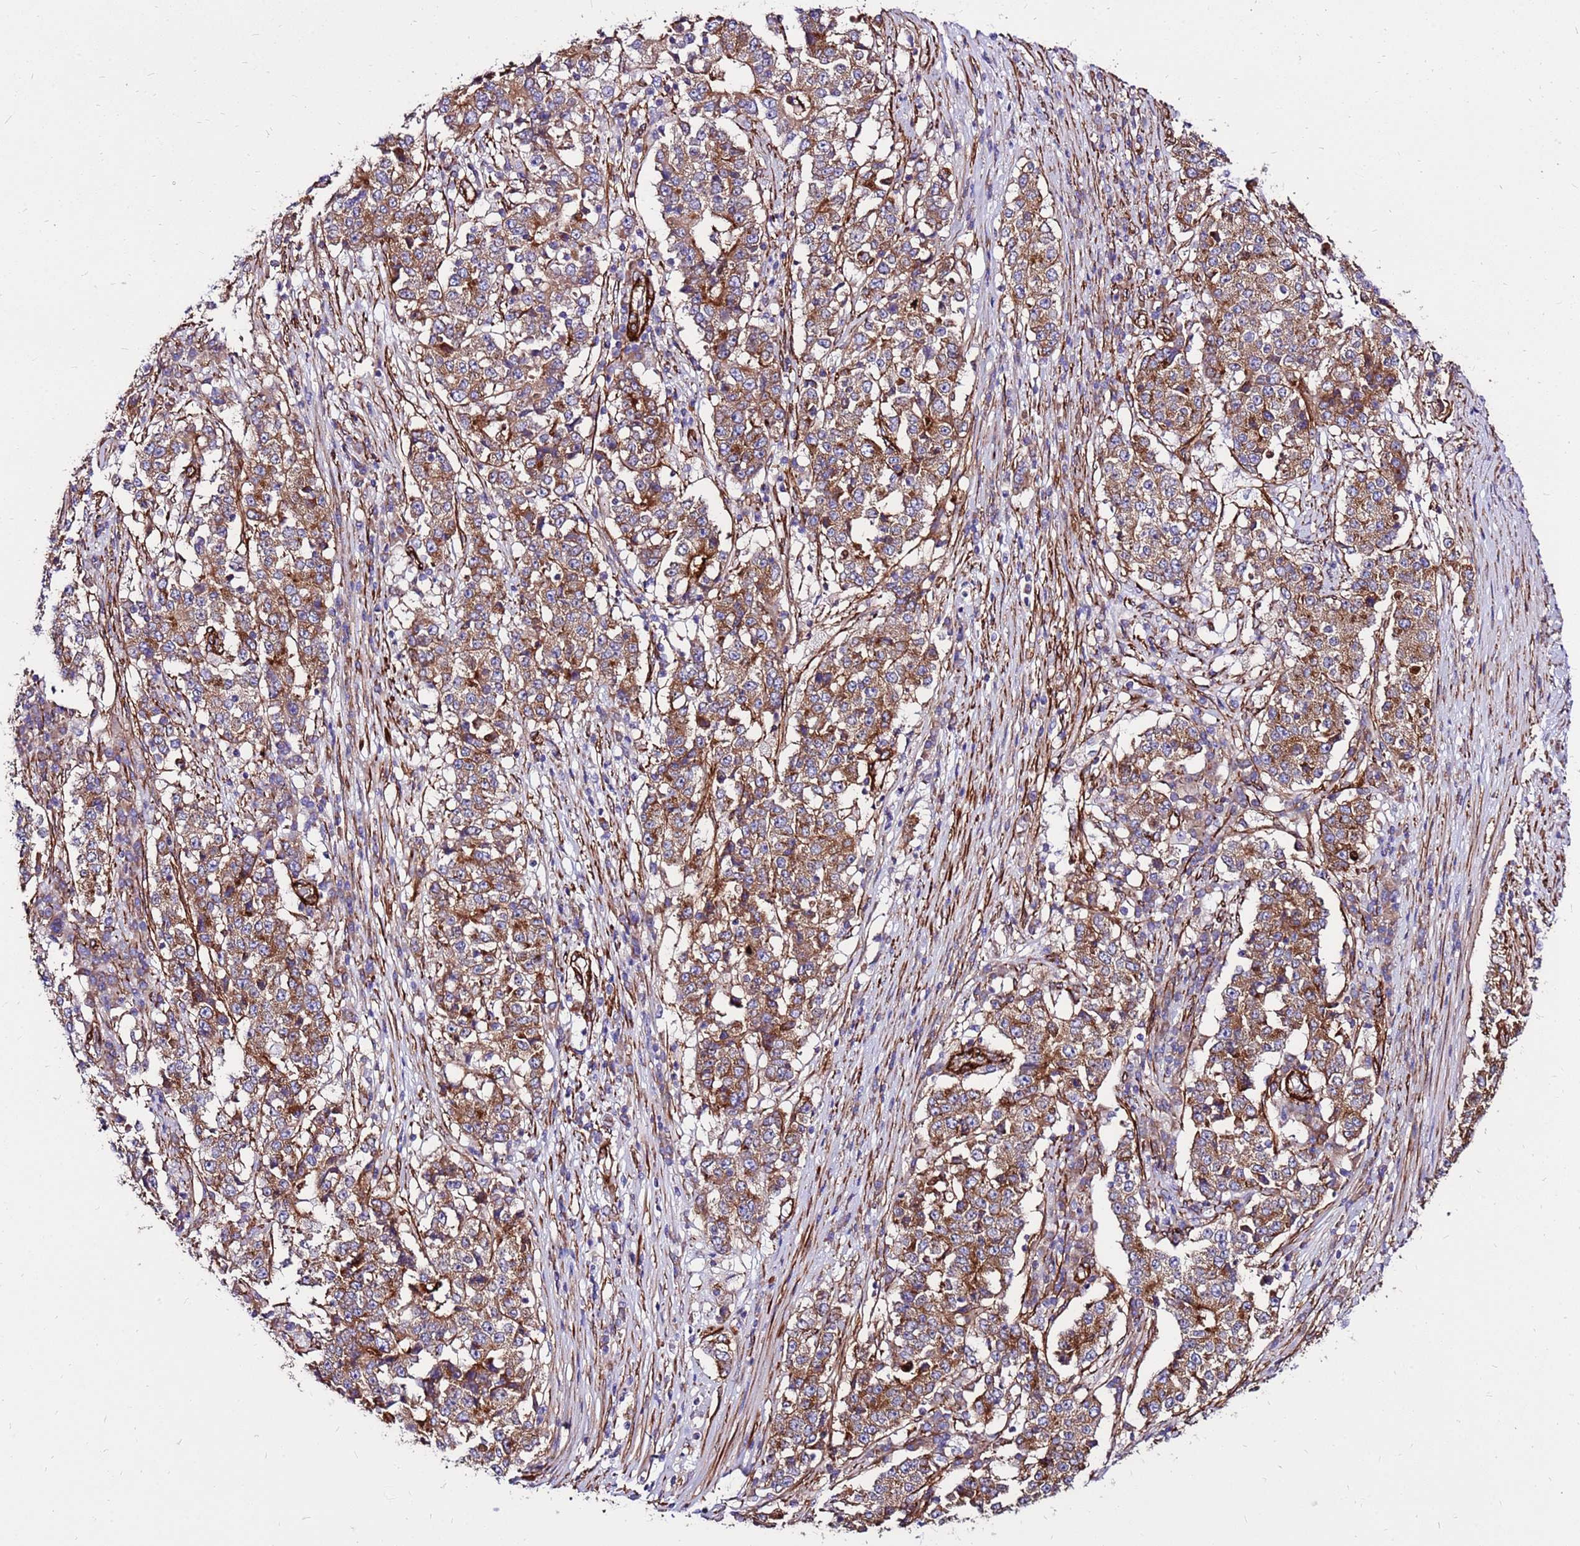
{"staining": {"intensity": "moderate", "quantity": ">75%", "location": "cytoplasmic/membranous"}, "tissue": "stomach cancer", "cell_type": "Tumor cells", "image_type": "cancer", "snomed": [{"axis": "morphology", "description": "Adenocarcinoma, NOS"}, {"axis": "topography", "description": "Stomach"}], "caption": "The histopathology image reveals a brown stain indicating the presence of a protein in the cytoplasmic/membranous of tumor cells in stomach cancer (adenocarcinoma).", "gene": "EI24", "patient": {"sex": "male", "age": 59}}